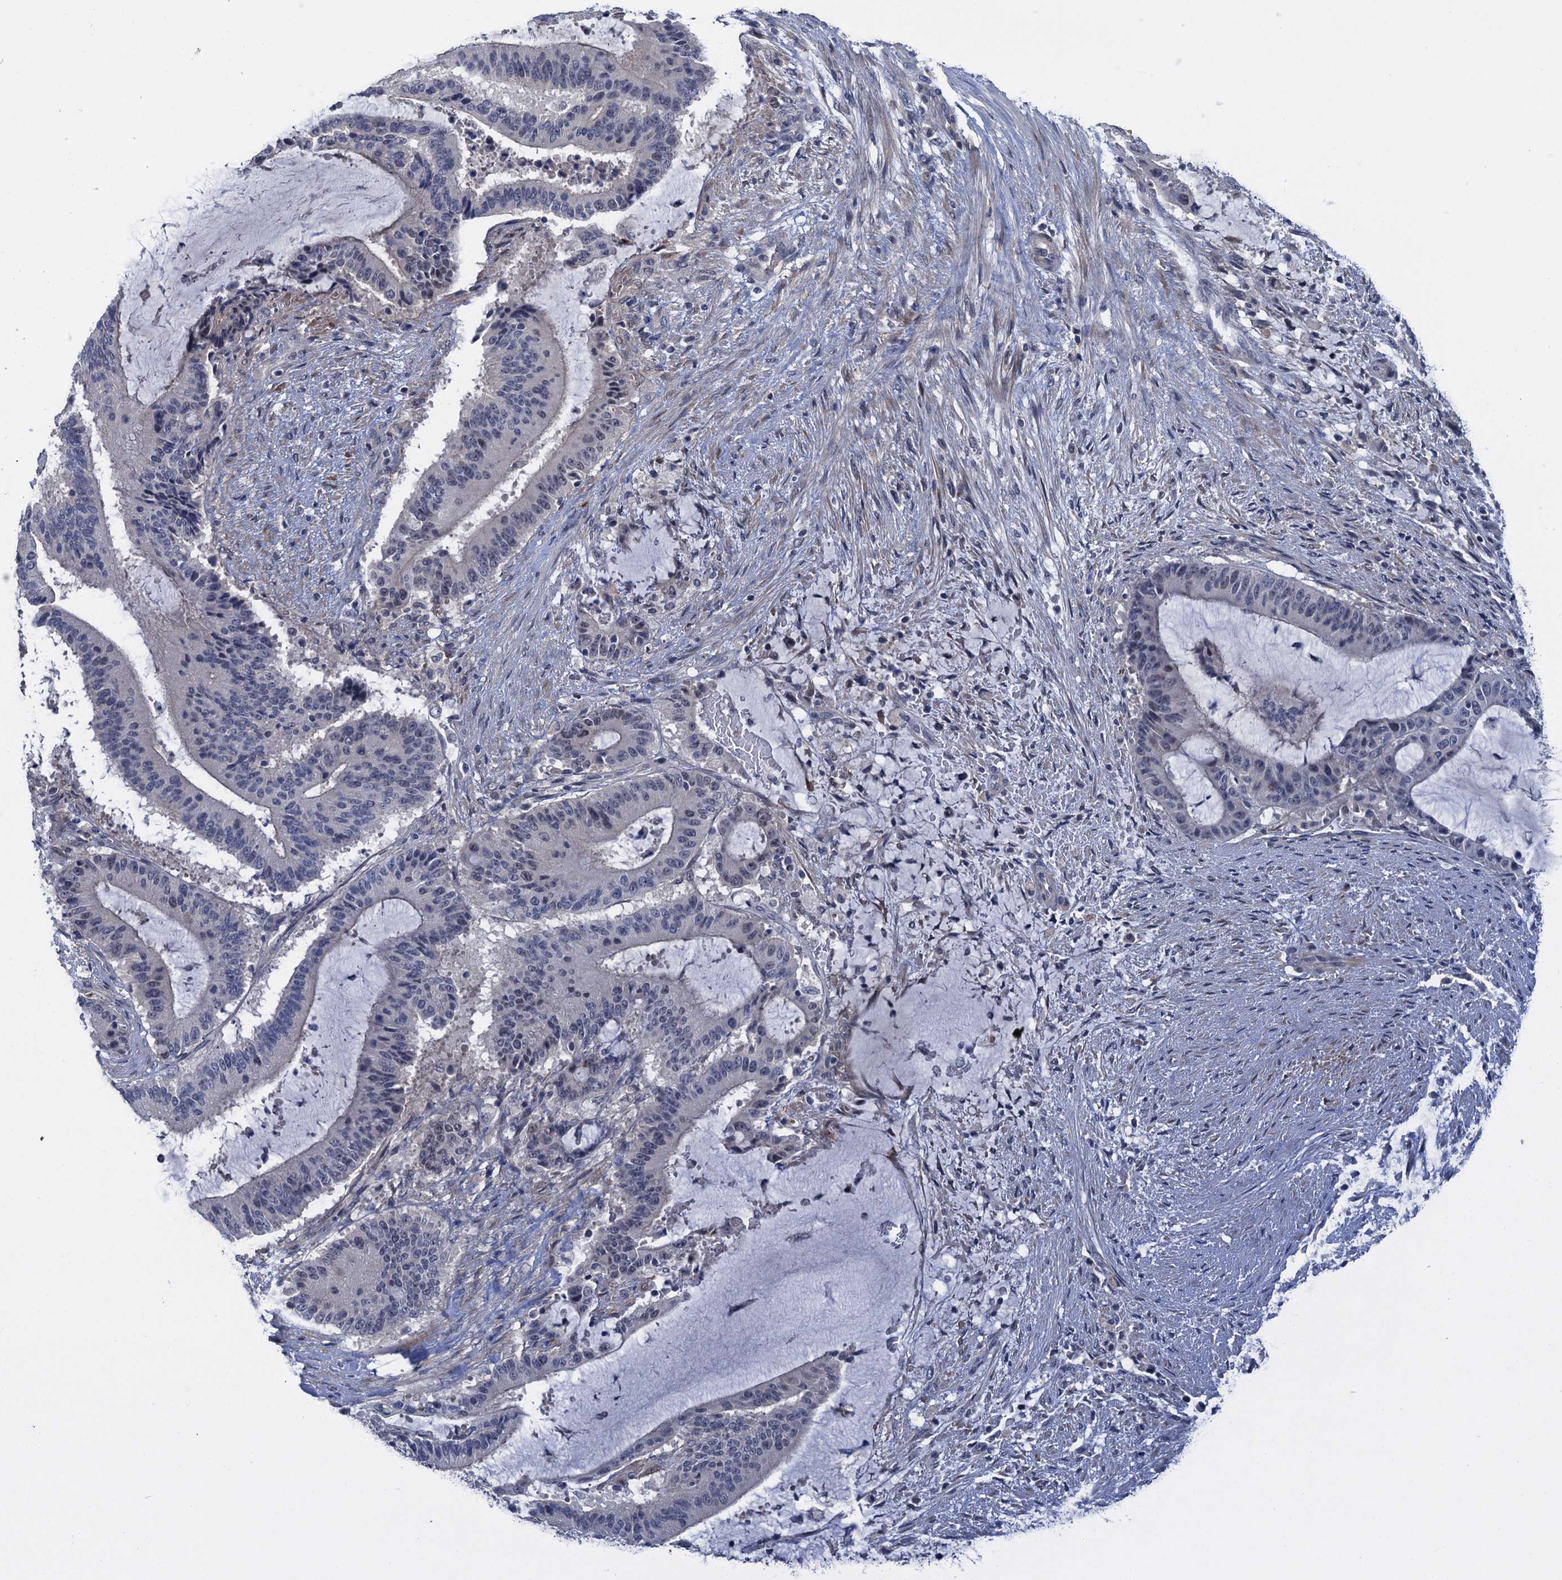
{"staining": {"intensity": "negative", "quantity": "none", "location": "none"}, "tissue": "liver cancer", "cell_type": "Tumor cells", "image_type": "cancer", "snomed": [{"axis": "morphology", "description": "Normal tissue, NOS"}, {"axis": "morphology", "description": "Cholangiocarcinoma"}, {"axis": "topography", "description": "Liver"}, {"axis": "topography", "description": "Peripheral nerve tissue"}], "caption": "DAB immunohistochemical staining of liver cholangiocarcinoma exhibits no significant staining in tumor cells.", "gene": "MRFAP1", "patient": {"sex": "female", "age": 73}}